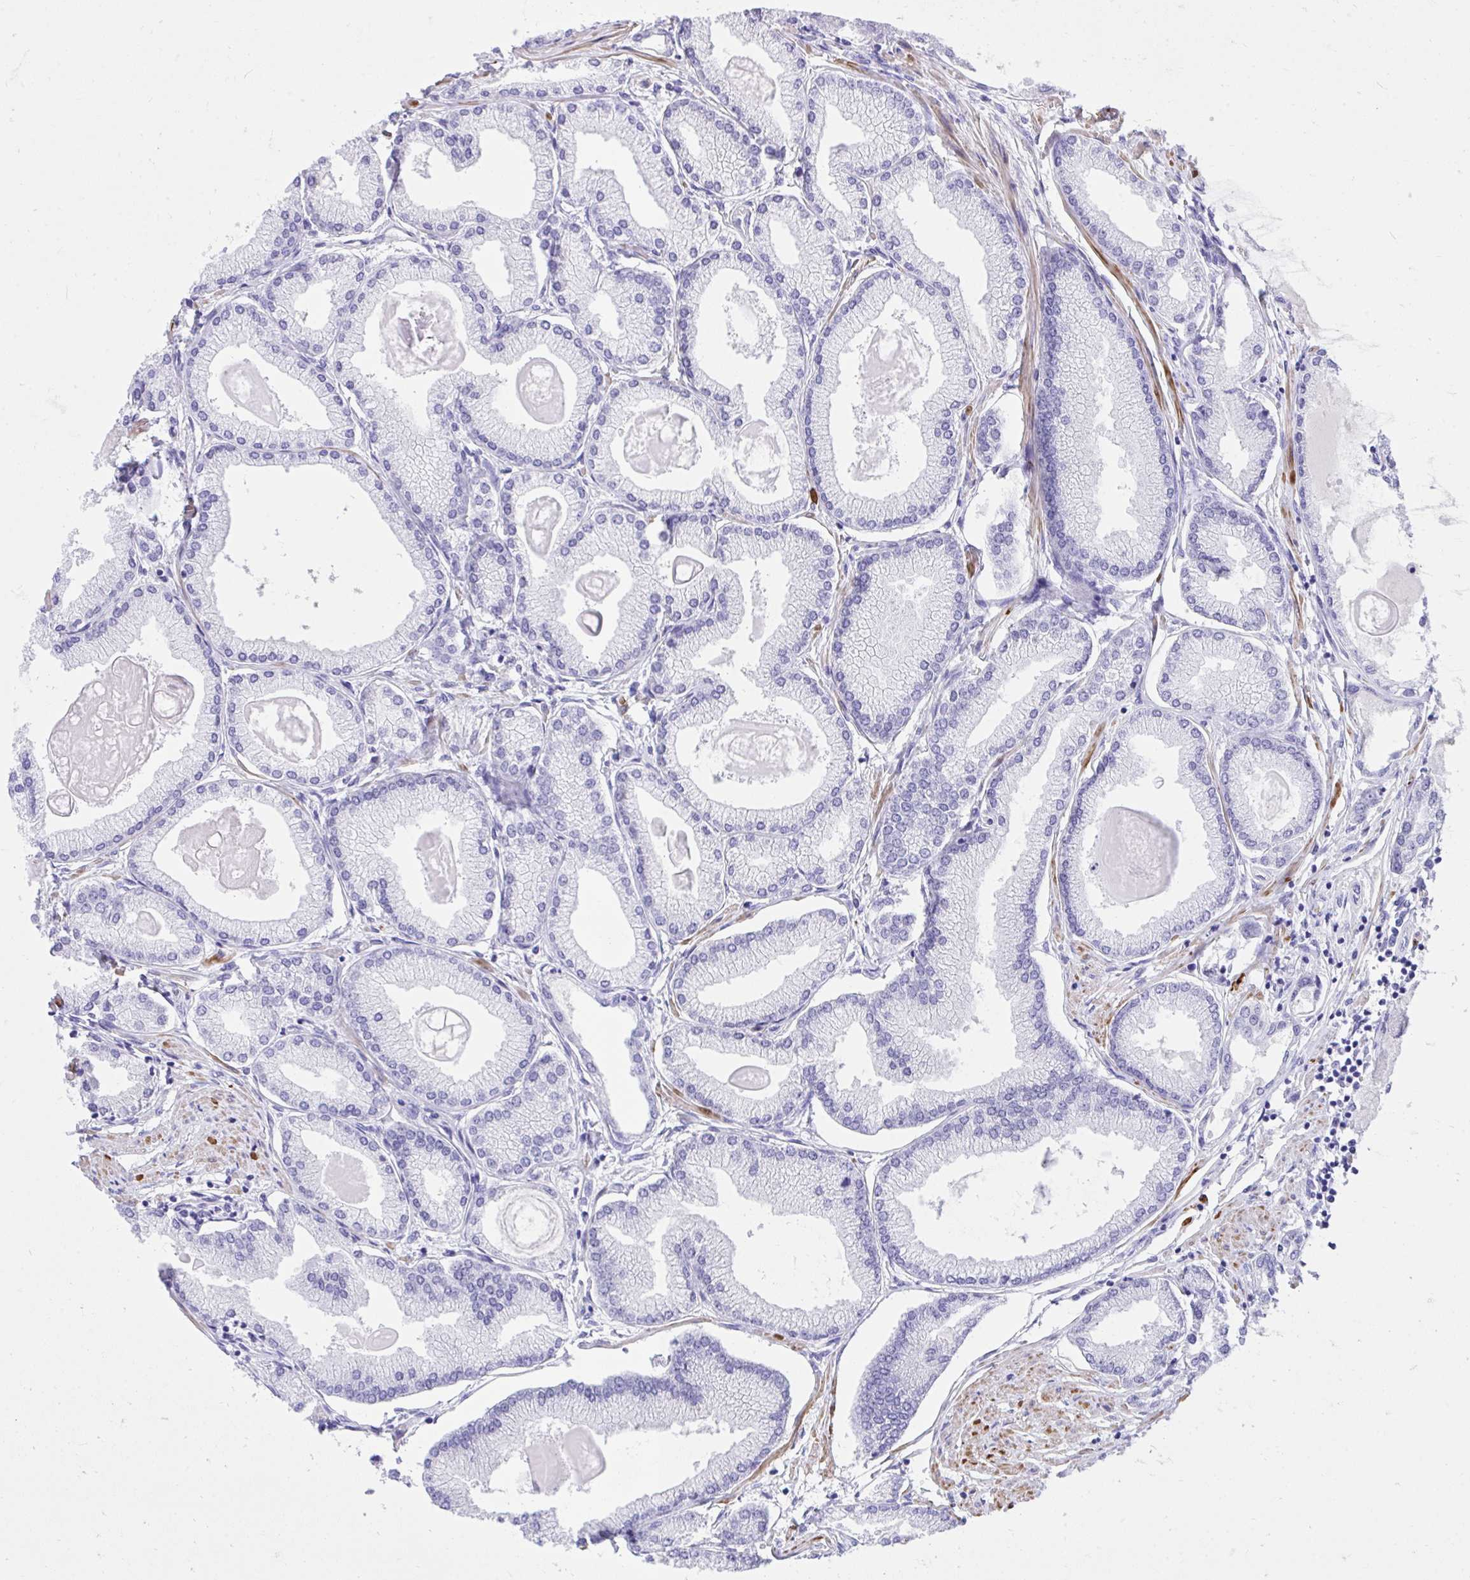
{"staining": {"intensity": "negative", "quantity": "none", "location": "none"}, "tissue": "prostate cancer", "cell_type": "Tumor cells", "image_type": "cancer", "snomed": [{"axis": "morphology", "description": "Adenocarcinoma, High grade"}, {"axis": "topography", "description": "Prostate"}], "caption": "Tumor cells show no significant protein staining in prostate cancer.", "gene": "KCNN4", "patient": {"sex": "male", "age": 68}}